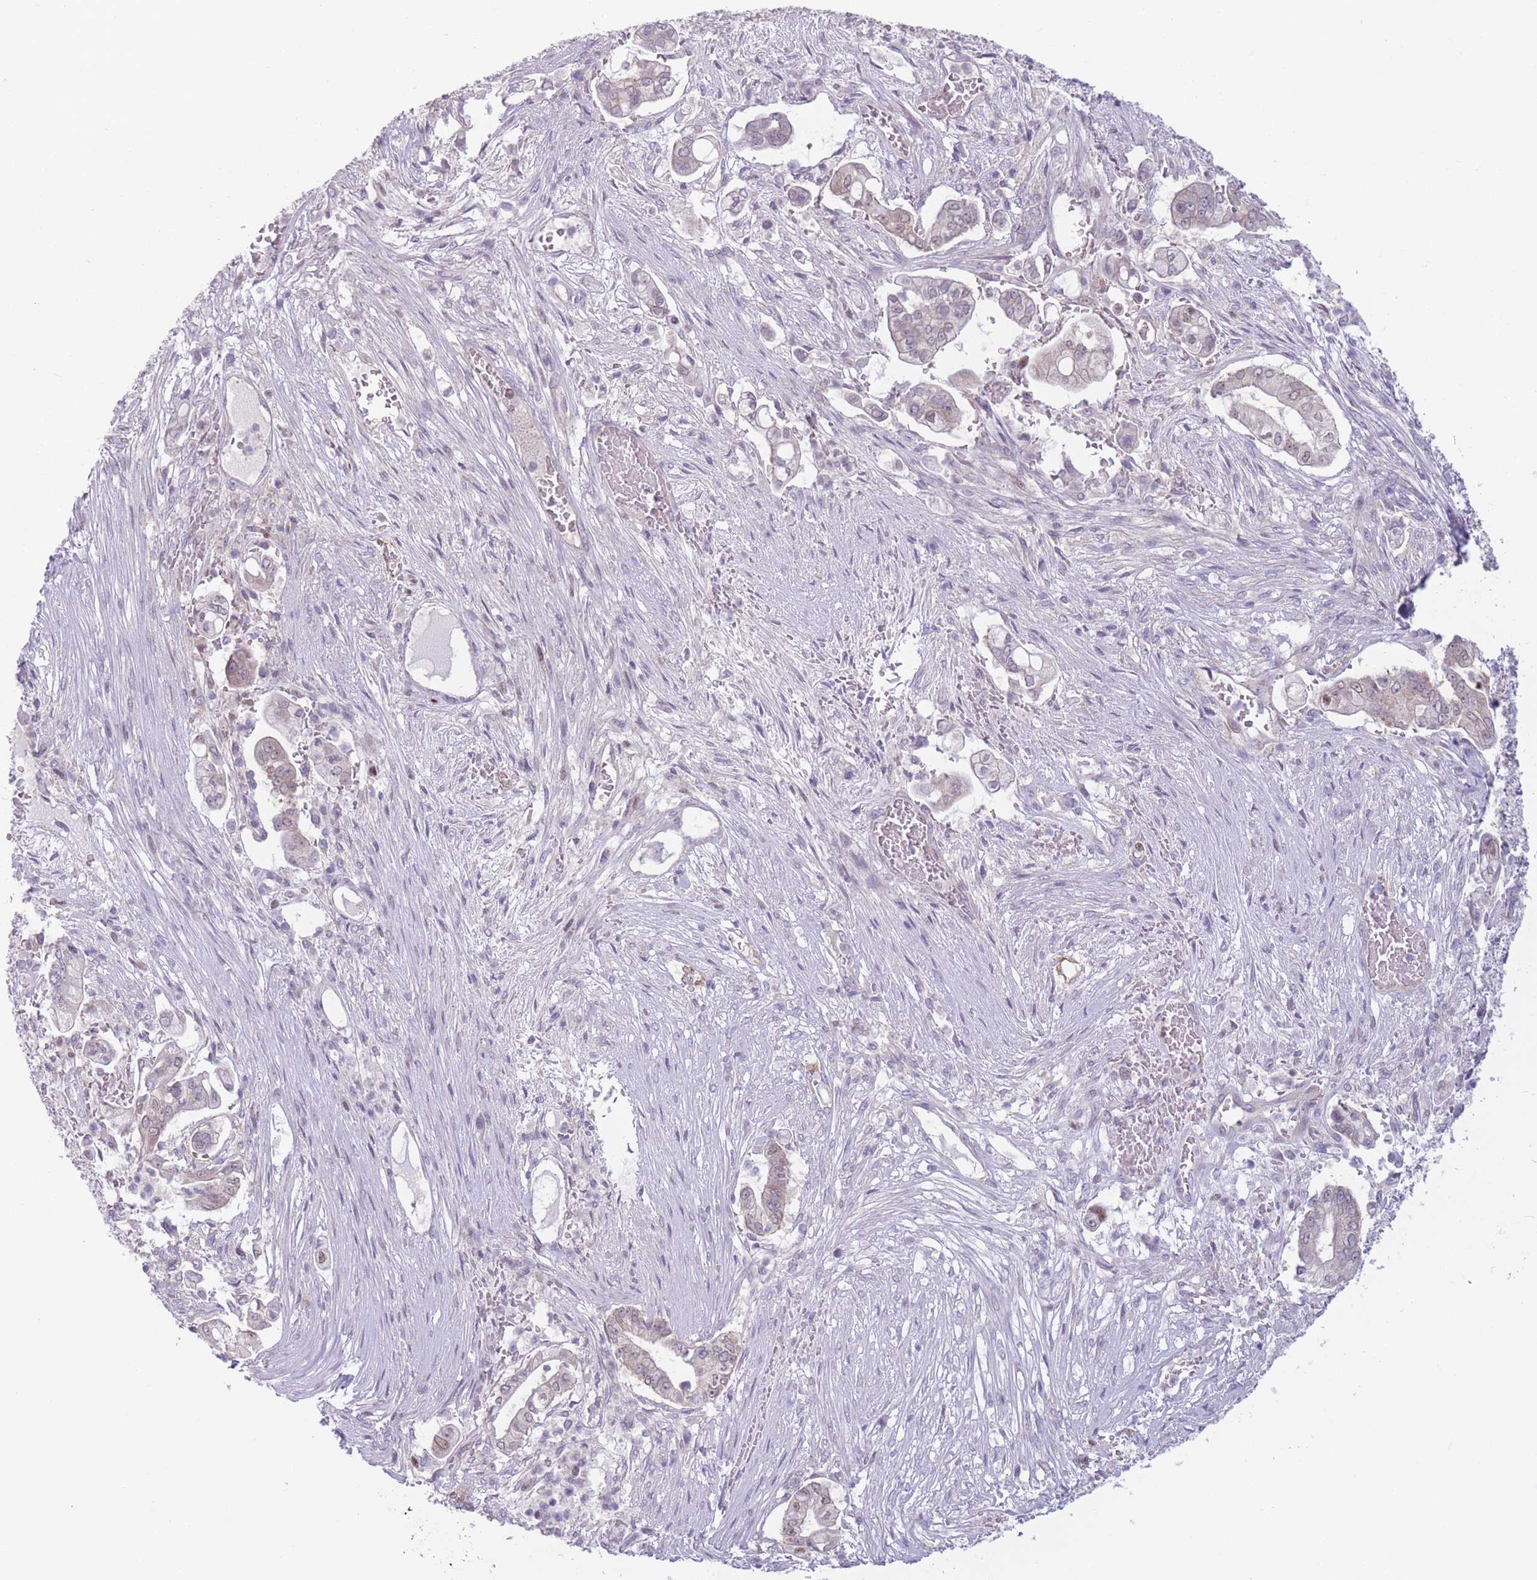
{"staining": {"intensity": "weak", "quantity": "25%-75%", "location": "cytoplasmic/membranous"}, "tissue": "pancreatic cancer", "cell_type": "Tumor cells", "image_type": "cancer", "snomed": [{"axis": "morphology", "description": "Adenocarcinoma, NOS"}, {"axis": "topography", "description": "Pancreas"}], "caption": "This image displays immunohistochemistry (IHC) staining of pancreatic cancer (adenocarcinoma), with low weak cytoplasmic/membranous positivity in about 25%-75% of tumor cells.", "gene": "ZNF439", "patient": {"sex": "female", "age": 69}}